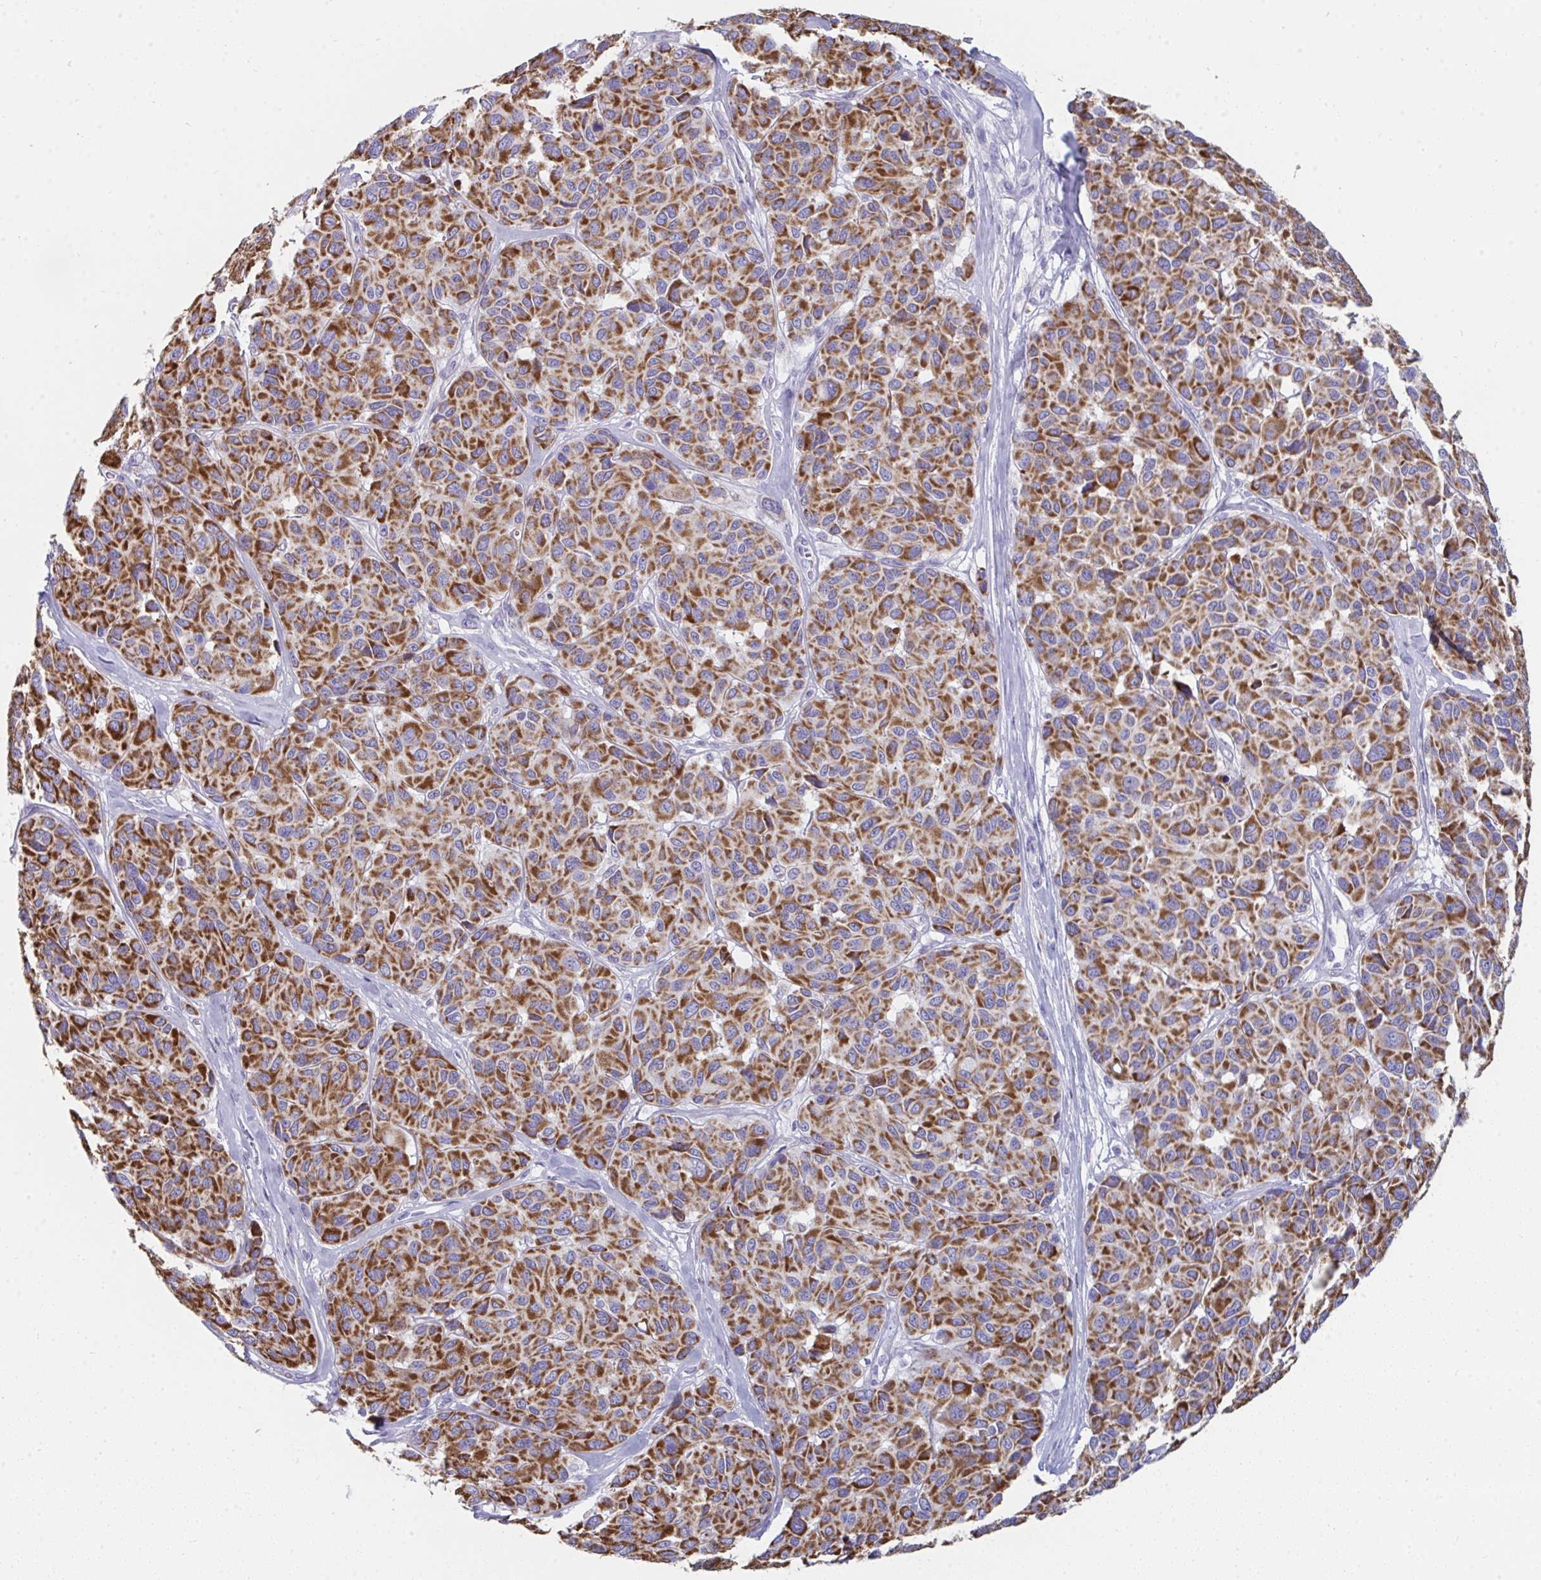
{"staining": {"intensity": "strong", "quantity": ">75%", "location": "cytoplasmic/membranous"}, "tissue": "melanoma", "cell_type": "Tumor cells", "image_type": "cancer", "snomed": [{"axis": "morphology", "description": "Malignant melanoma, NOS"}, {"axis": "topography", "description": "Skin"}], "caption": "Tumor cells exhibit high levels of strong cytoplasmic/membranous staining in about >75% of cells in human malignant melanoma.", "gene": "AIFM1", "patient": {"sex": "female", "age": 66}}